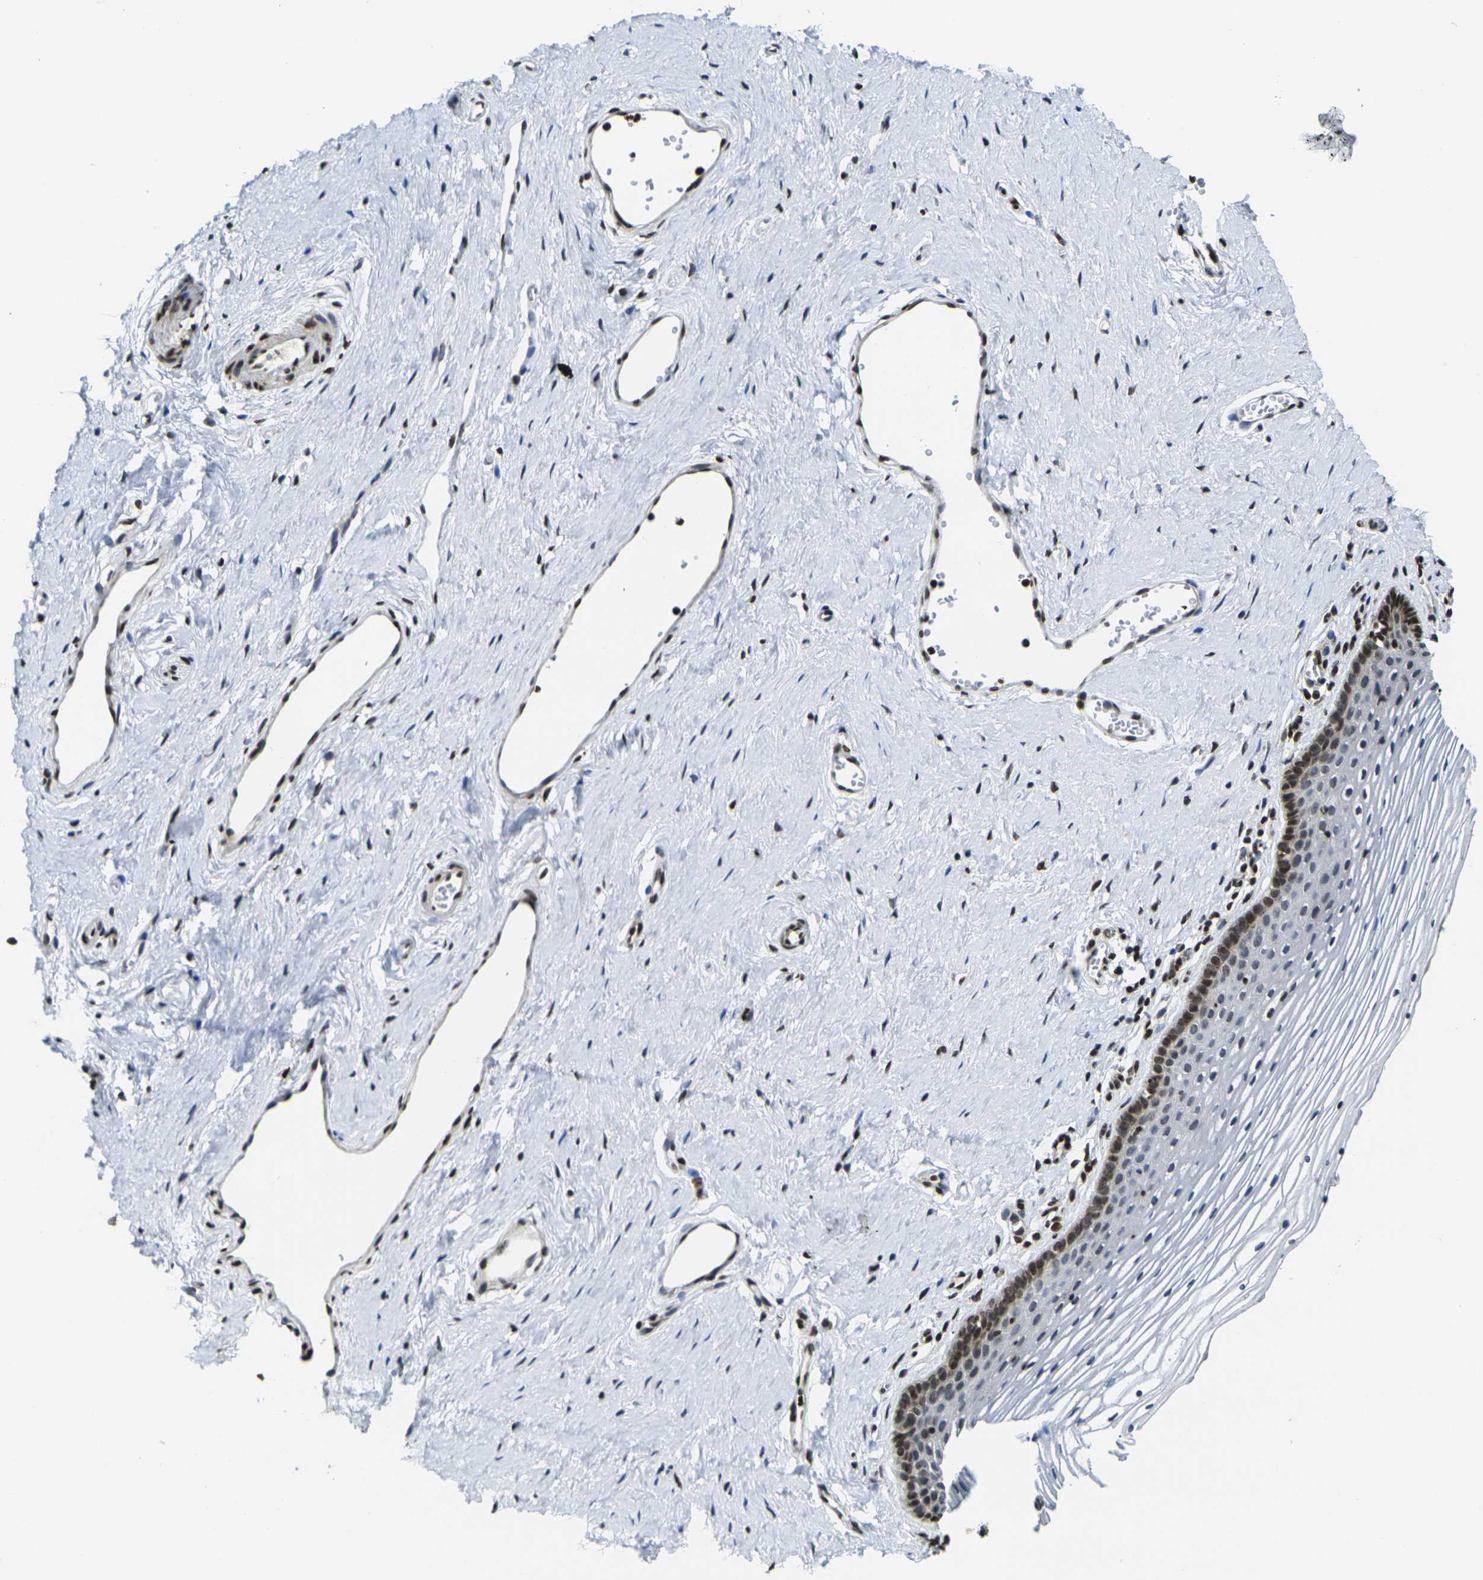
{"staining": {"intensity": "strong", "quantity": "<25%", "location": "nuclear"}, "tissue": "vagina", "cell_type": "Squamous epithelial cells", "image_type": "normal", "snomed": [{"axis": "morphology", "description": "Normal tissue, NOS"}, {"axis": "topography", "description": "Vagina"}], "caption": "Immunohistochemical staining of benign vagina shows <25% levels of strong nuclear protein expression in approximately <25% of squamous epithelial cells.", "gene": "H1", "patient": {"sex": "female", "age": 32}}